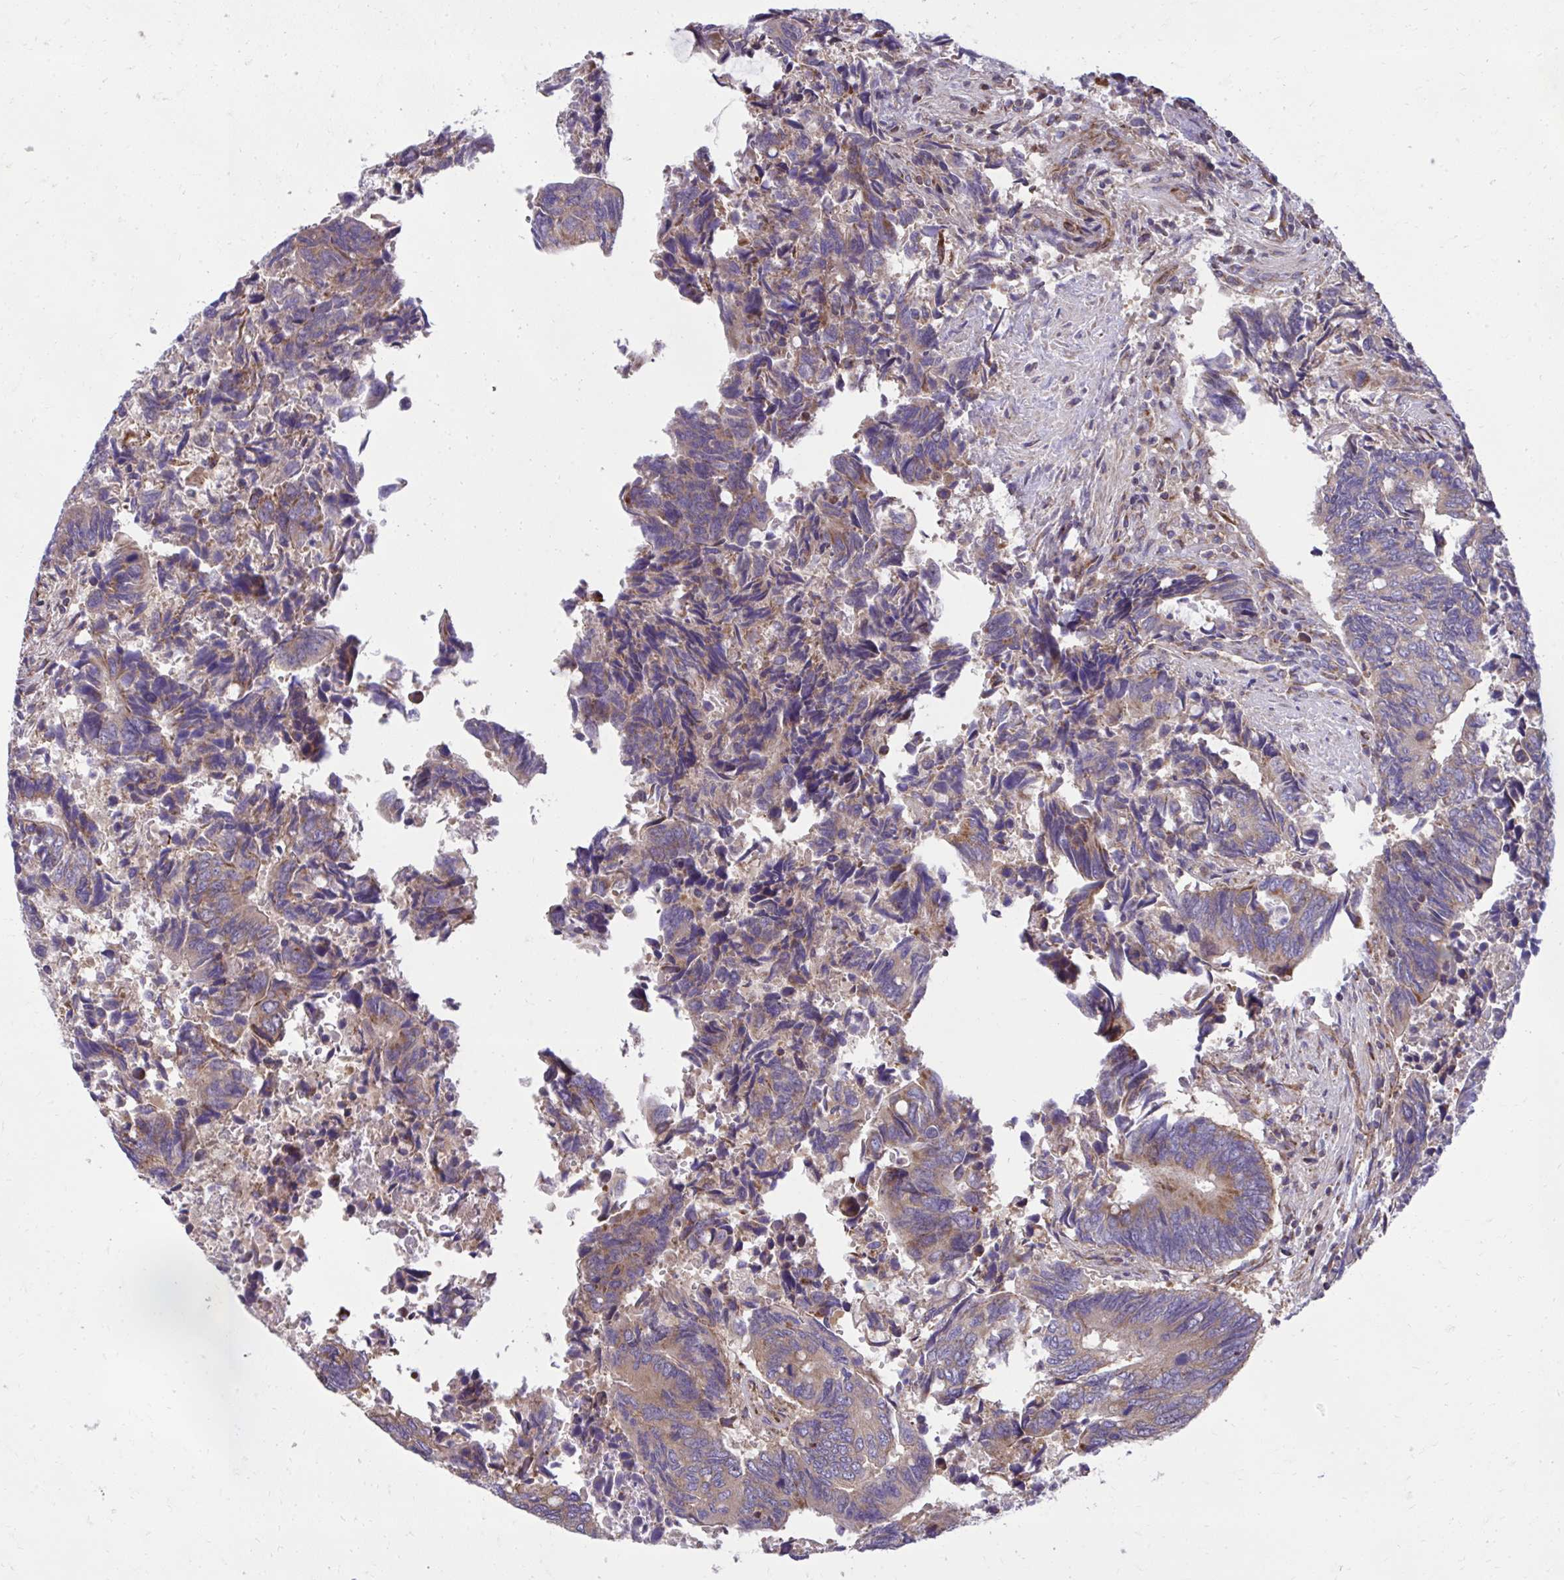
{"staining": {"intensity": "weak", "quantity": ">75%", "location": "cytoplasmic/membranous"}, "tissue": "colorectal cancer", "cell_type": "Tumor cells", "image_type": "cancer", "snomed": [{"axis": "morphology", "description": "Adenocarcinoma, NOS"}, {"axis": "topography", "description": "Colon"}], "caption": "About >75% of tumor cells in colorectal cancer show weak cytoplasmic/membranous protein positivity as visualized by brown immunohistochemical staining.", "gene": "NMNAT3", "patient": {"sex": "male", "age": 87}}